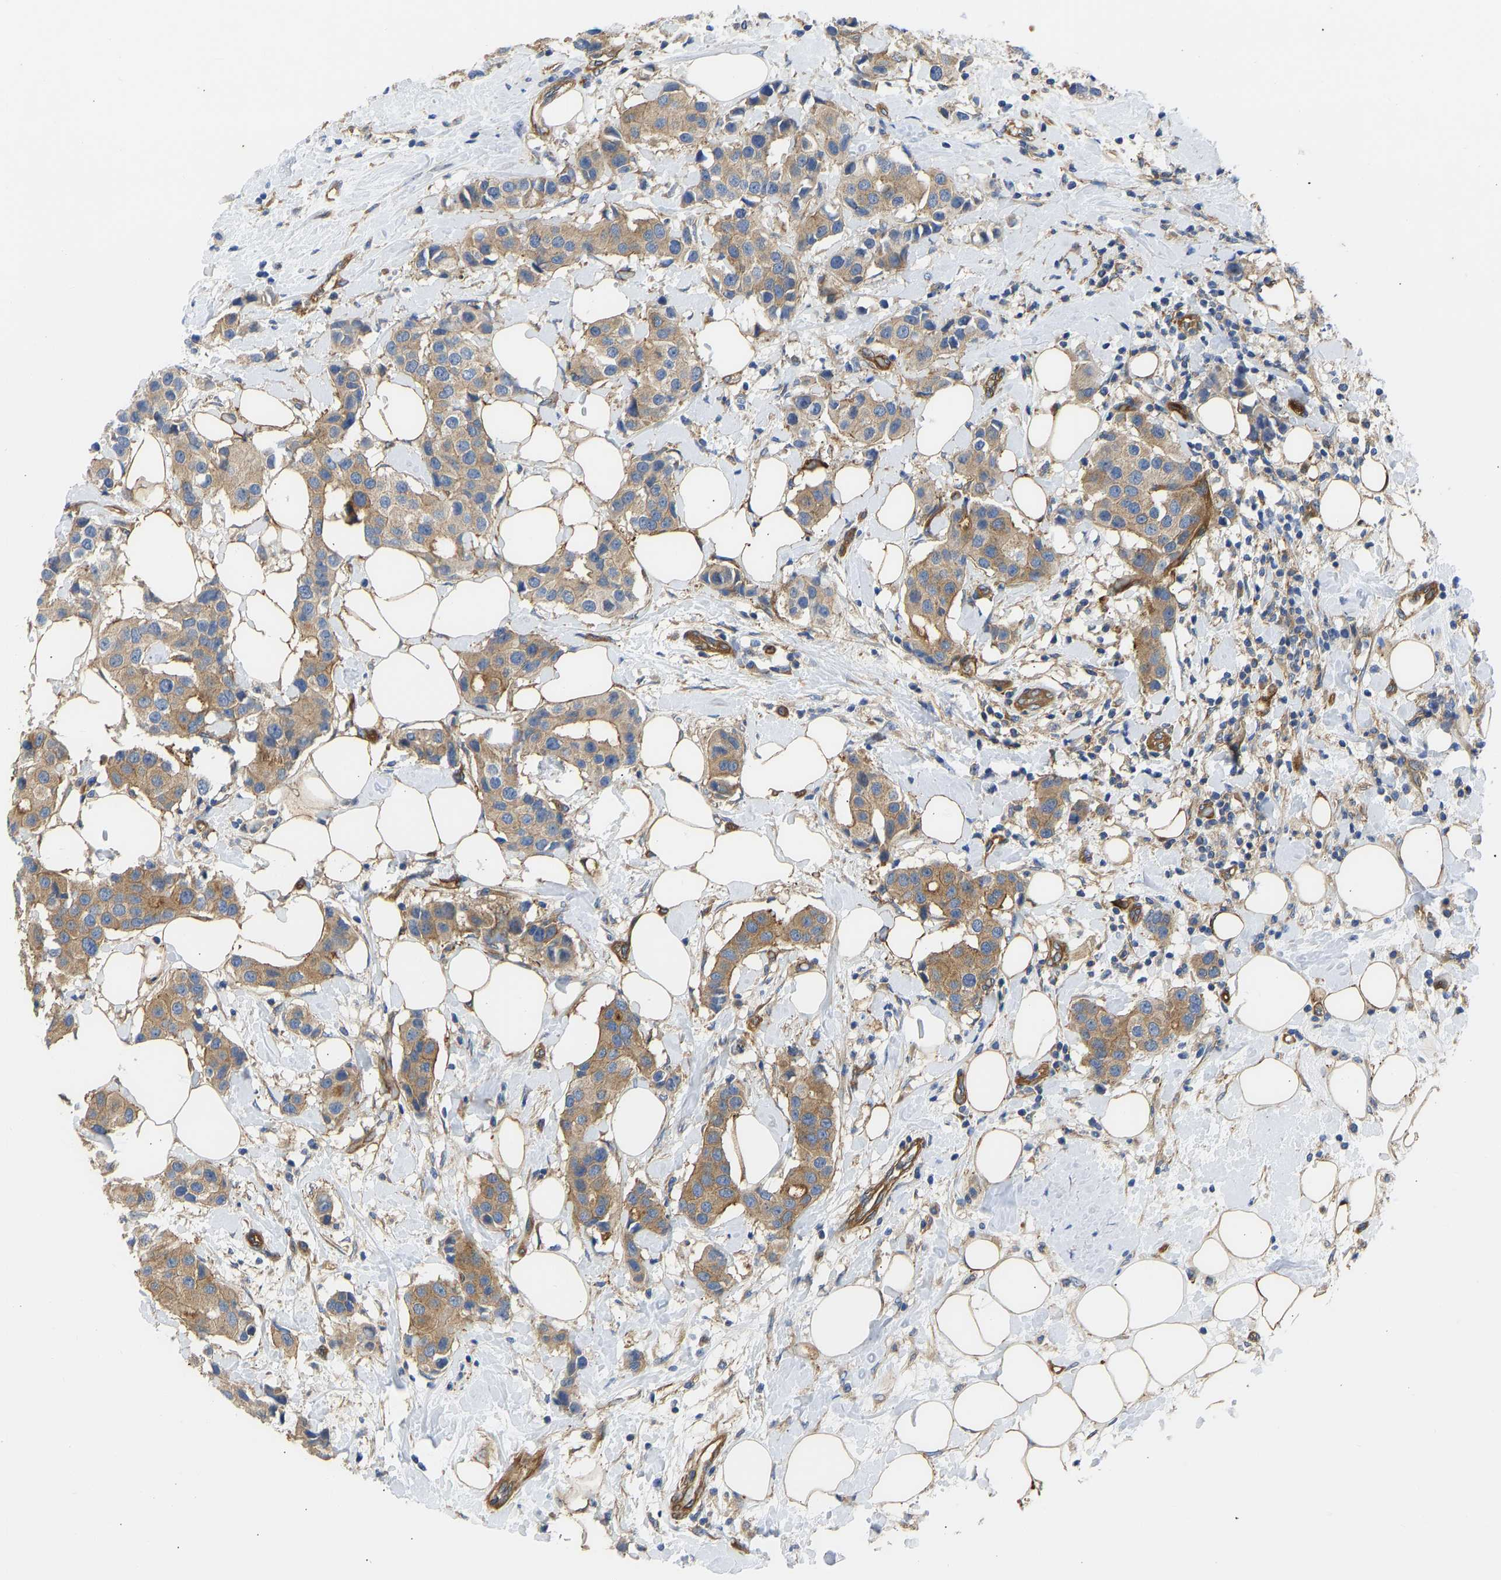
{"staining": {"intensity": "moderate", "quantity": ">75%", "location": "cytoplasmic/membranous"}, "tissue": "breast cancer", "cell_type": "Tumor cells", "image_type": "cancer", "snomed": [{"axis": "morphology", "description": "Normal tissue, NOS"}, {"axis": "morphology", "description": "Duct carcinoma"}, {"axis": "topography", "description": "Breast"}], "caption": "Breast cancer was stained to show a protein in brown. There is medium levels of moderate cytoplasmic/membranous positivity in about >75% of tumor cells.", "gene": "MYO1C", "patient": {"sex": "female", "age": 39}}